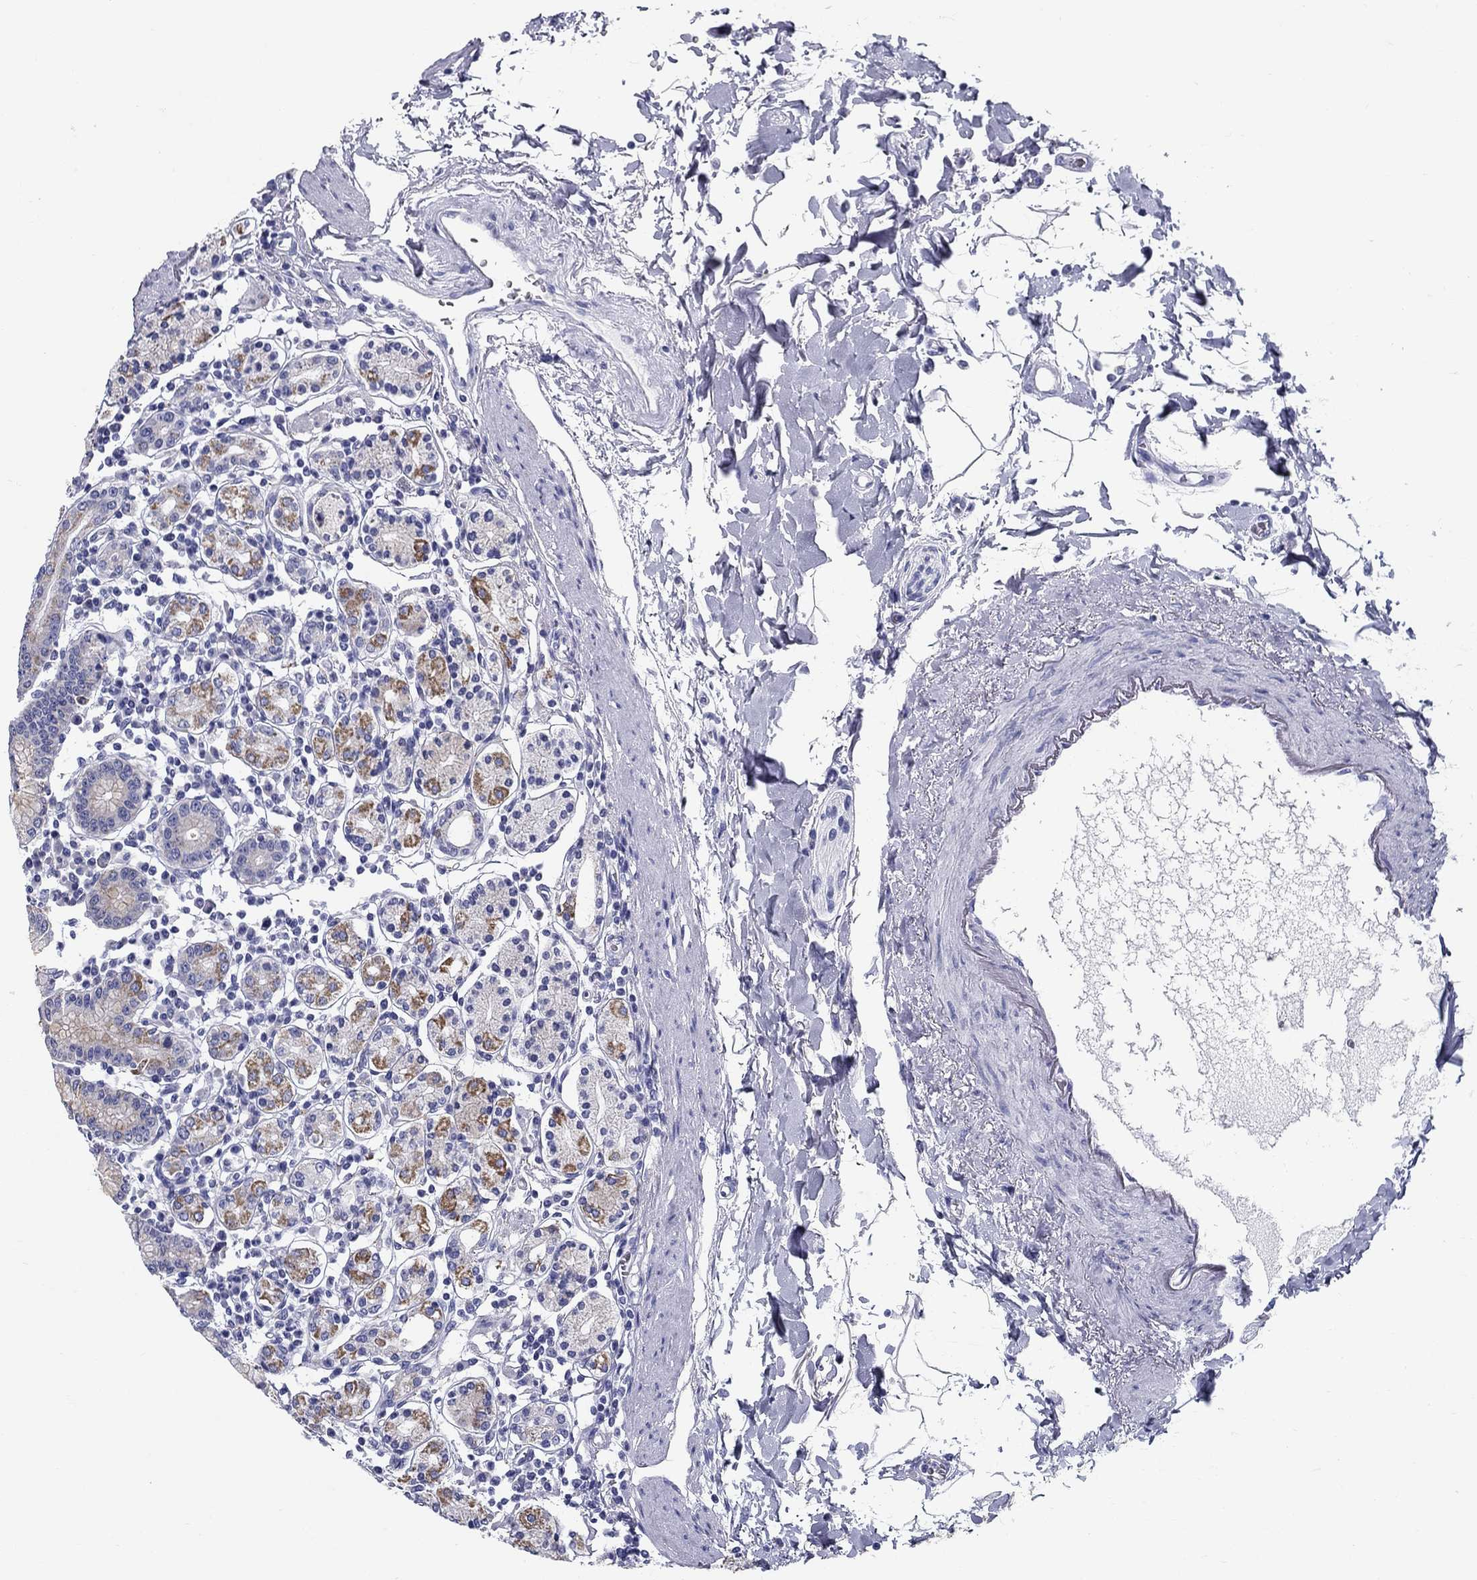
{"staining": {"intensity": "strong", "quantity": "25%-75%", "location": "cytoplasmic/membranous"}, "tissue": "stomach", "cell_type": "Glandular cells", "image_type": "normal", "snomed": [{"axis": "morphology", "description": "Normal tissue, NOS"}, {"axis": "topography", "description": "Stomach, upper"}, {"axis": "topography", "description": "Stomach"}], "caption": "A brown stain shows strong cytoplasmic/membranous positivity of a protein in glandular cells of normal human stomach. The staining was performed using DAB, with brown indicating positive protein expression. Nuclei are stained blue with hematoxylin.", "gene": "UPB1", "patient": {"sex": "male", "age": 62}}